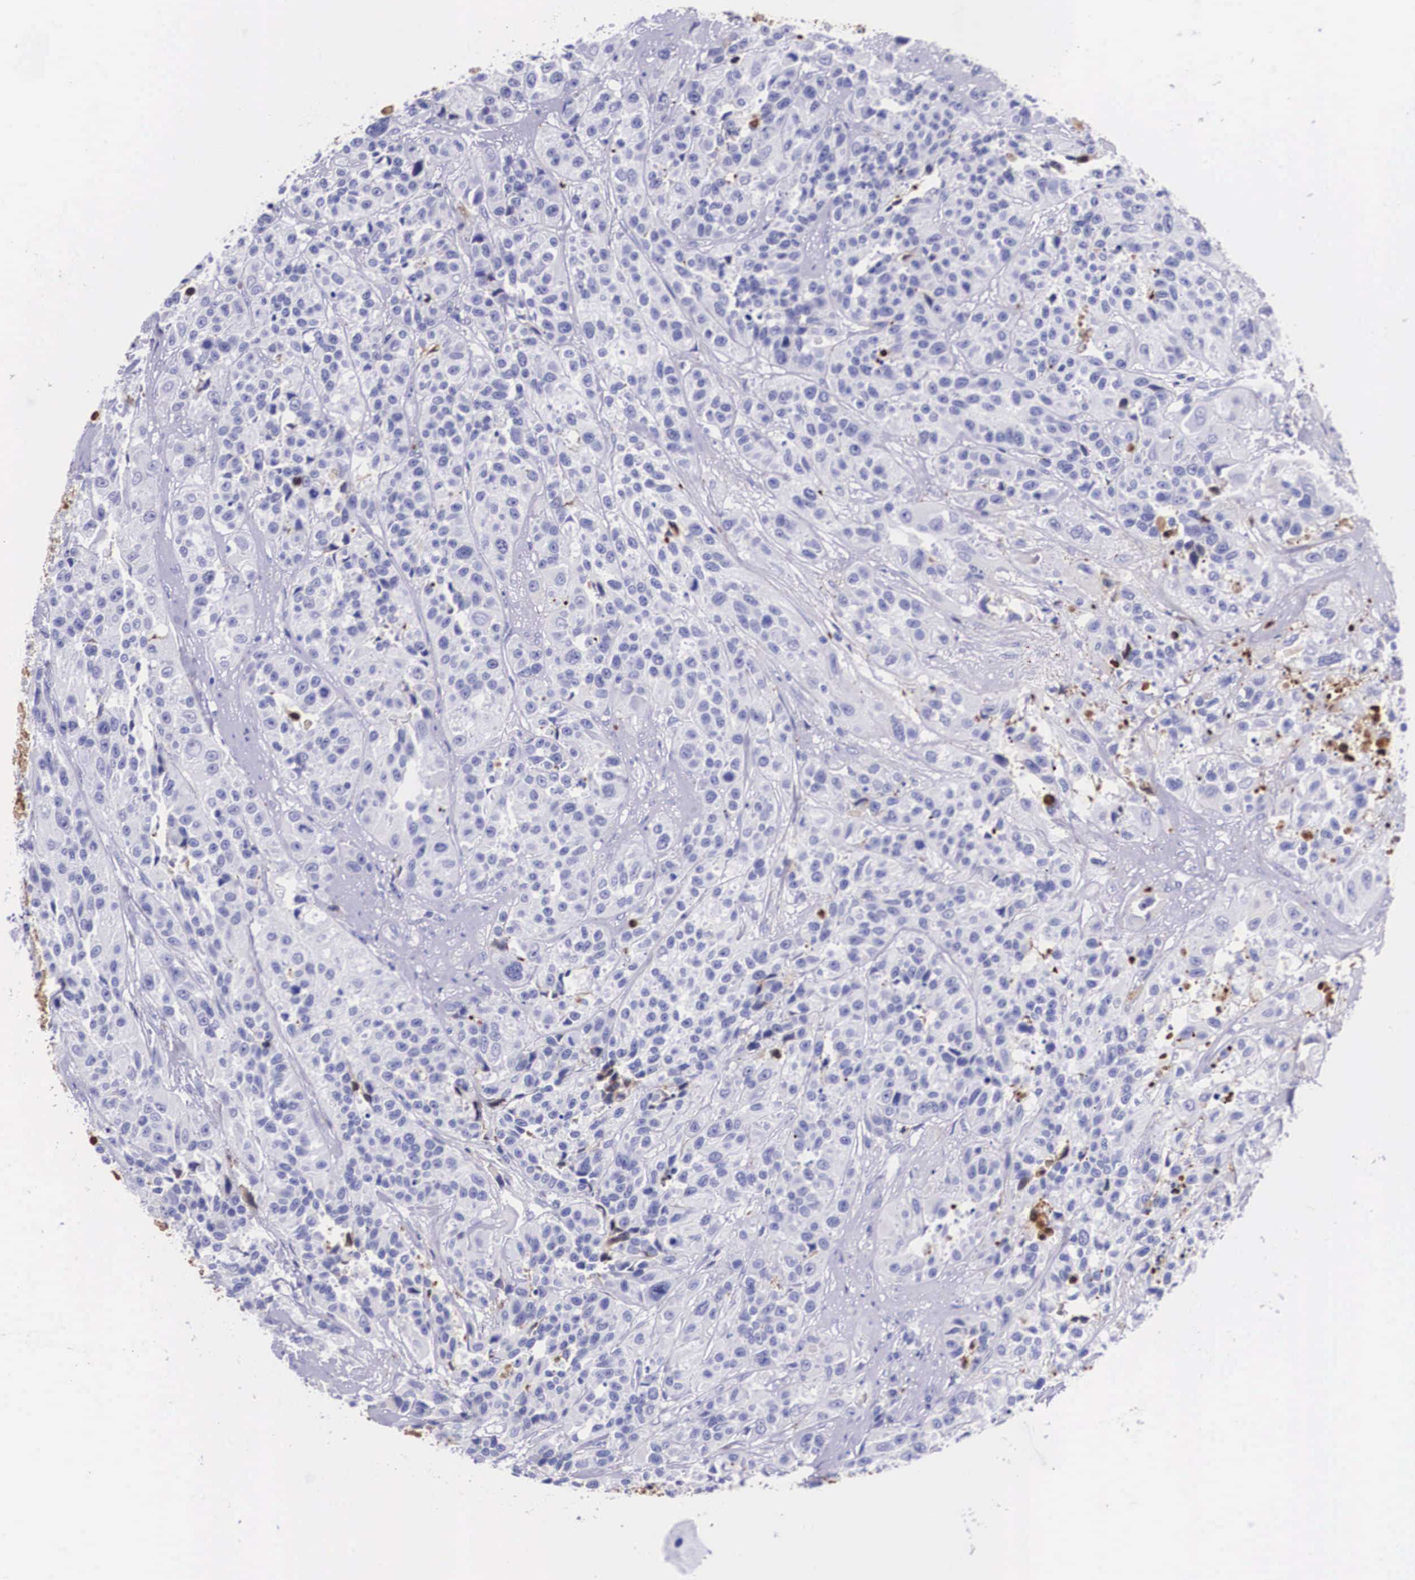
{"staining": {"intensity": "negative", "quantity": "none", "location": "none"}, "tissue": "urothelial cancer", "cell_type": "Tumor cells", "image_type": "cancer", "snomed": [{"axis": "morphology", "description": "Urothelial carcinoma, High grade"}, {"axis": "topography", "description": "Urinary bladder"}], "caption": "This is an immunohistochemistry (IHC) micrograph of urothelial carcinoma (high-grade). There is no staining in tumor cells.", "gene": "PLG", "patient": {"sex": "female", "age": 81}}